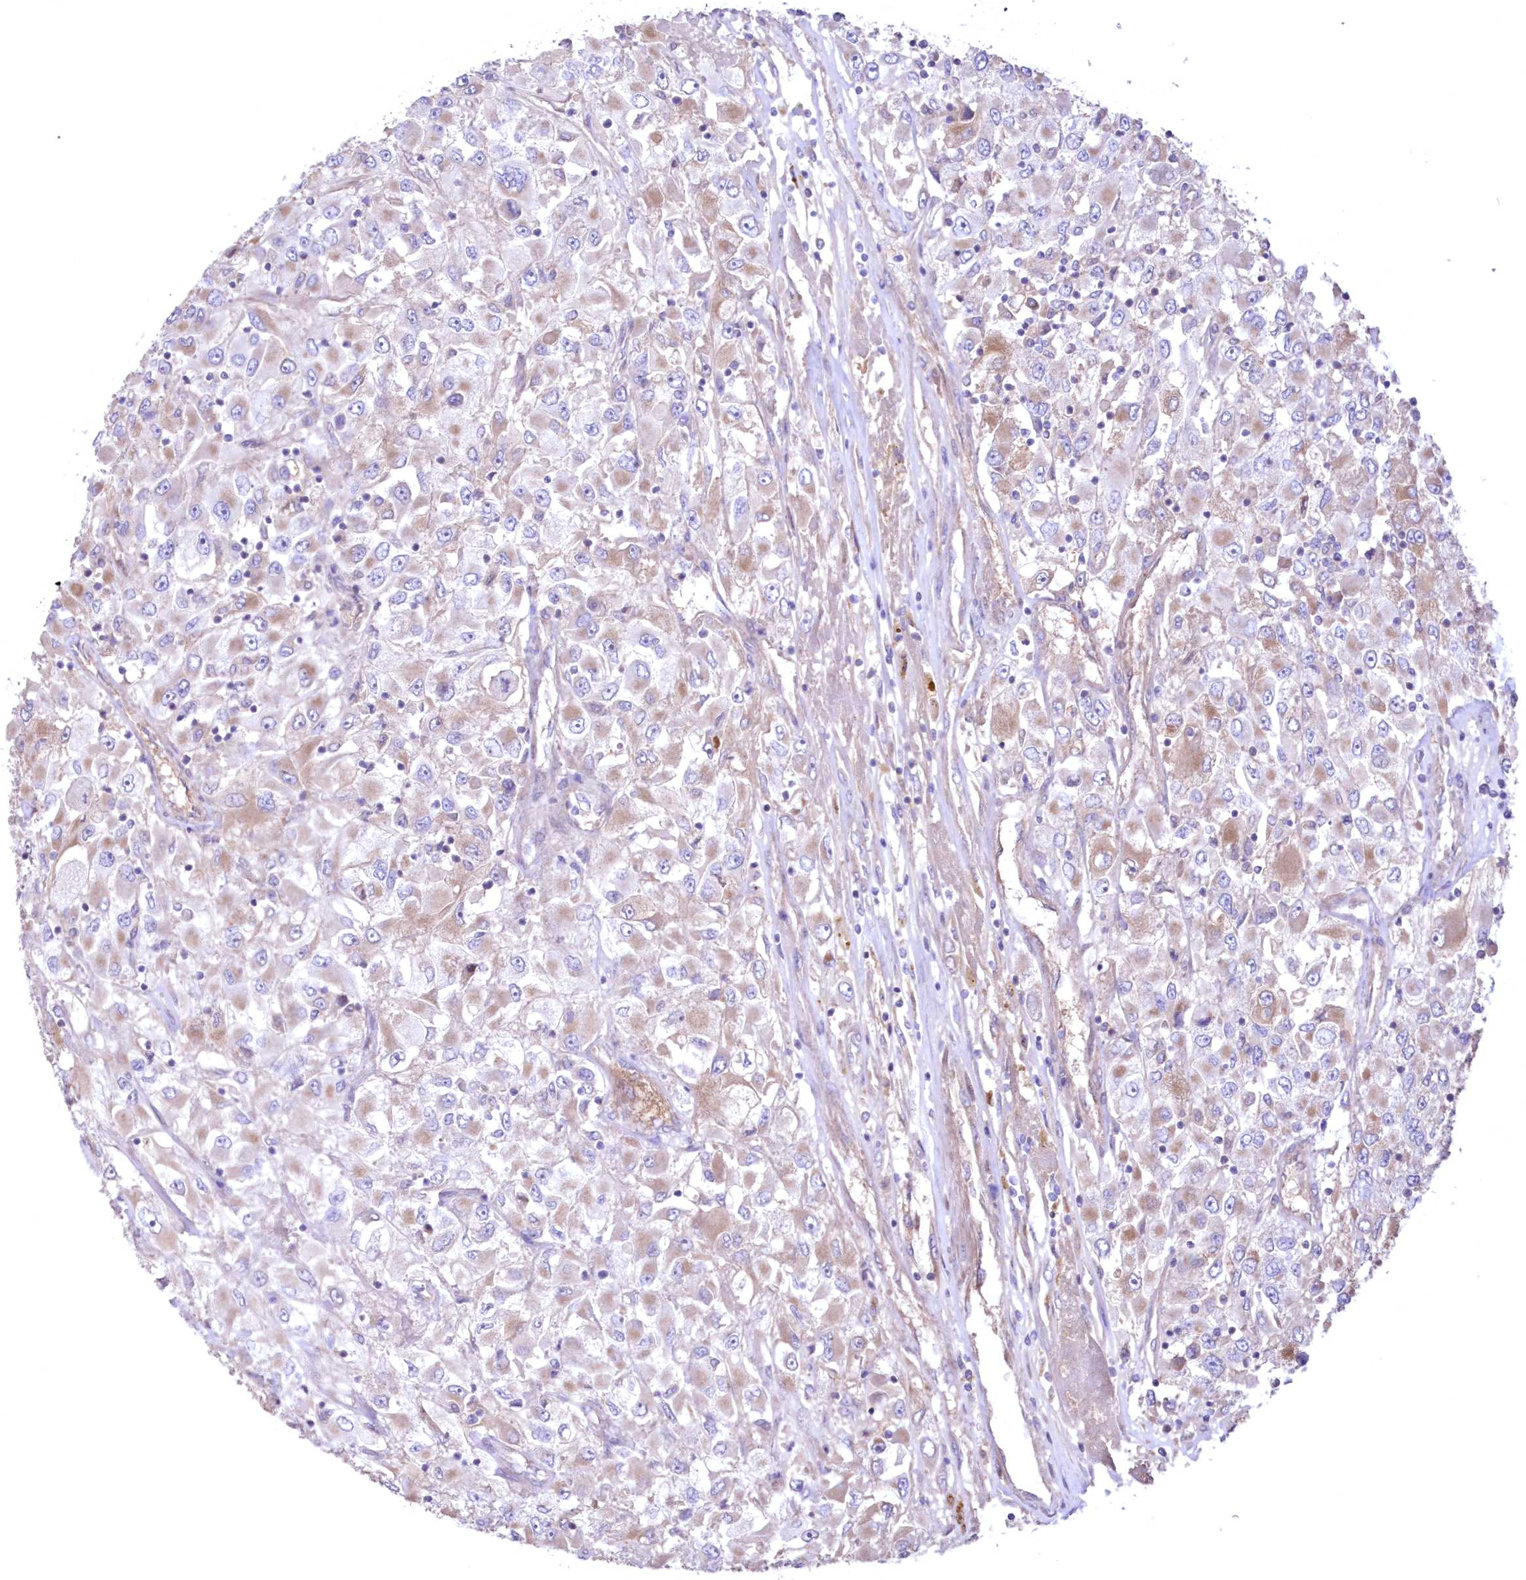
{"staining": {"intensity": "weak", "quantity": ">75%", "location": "cytoplasmic/membranous"}, "tissue": "renal cancer", "cell_type": "Tumor cells", "image_type": "cancer", "snomed": [{"axis": "morphology", "description": "Adenocarcinoma, NOS"}, {"axis": "topography", "description": "Kidney"}], "caption": "Adenocarcinoma (renal) stained with a protein marker reveals weak staining in tumor cells.", "gene": "MTRF1L", "patient": {"sex": "female", "age": 52}}